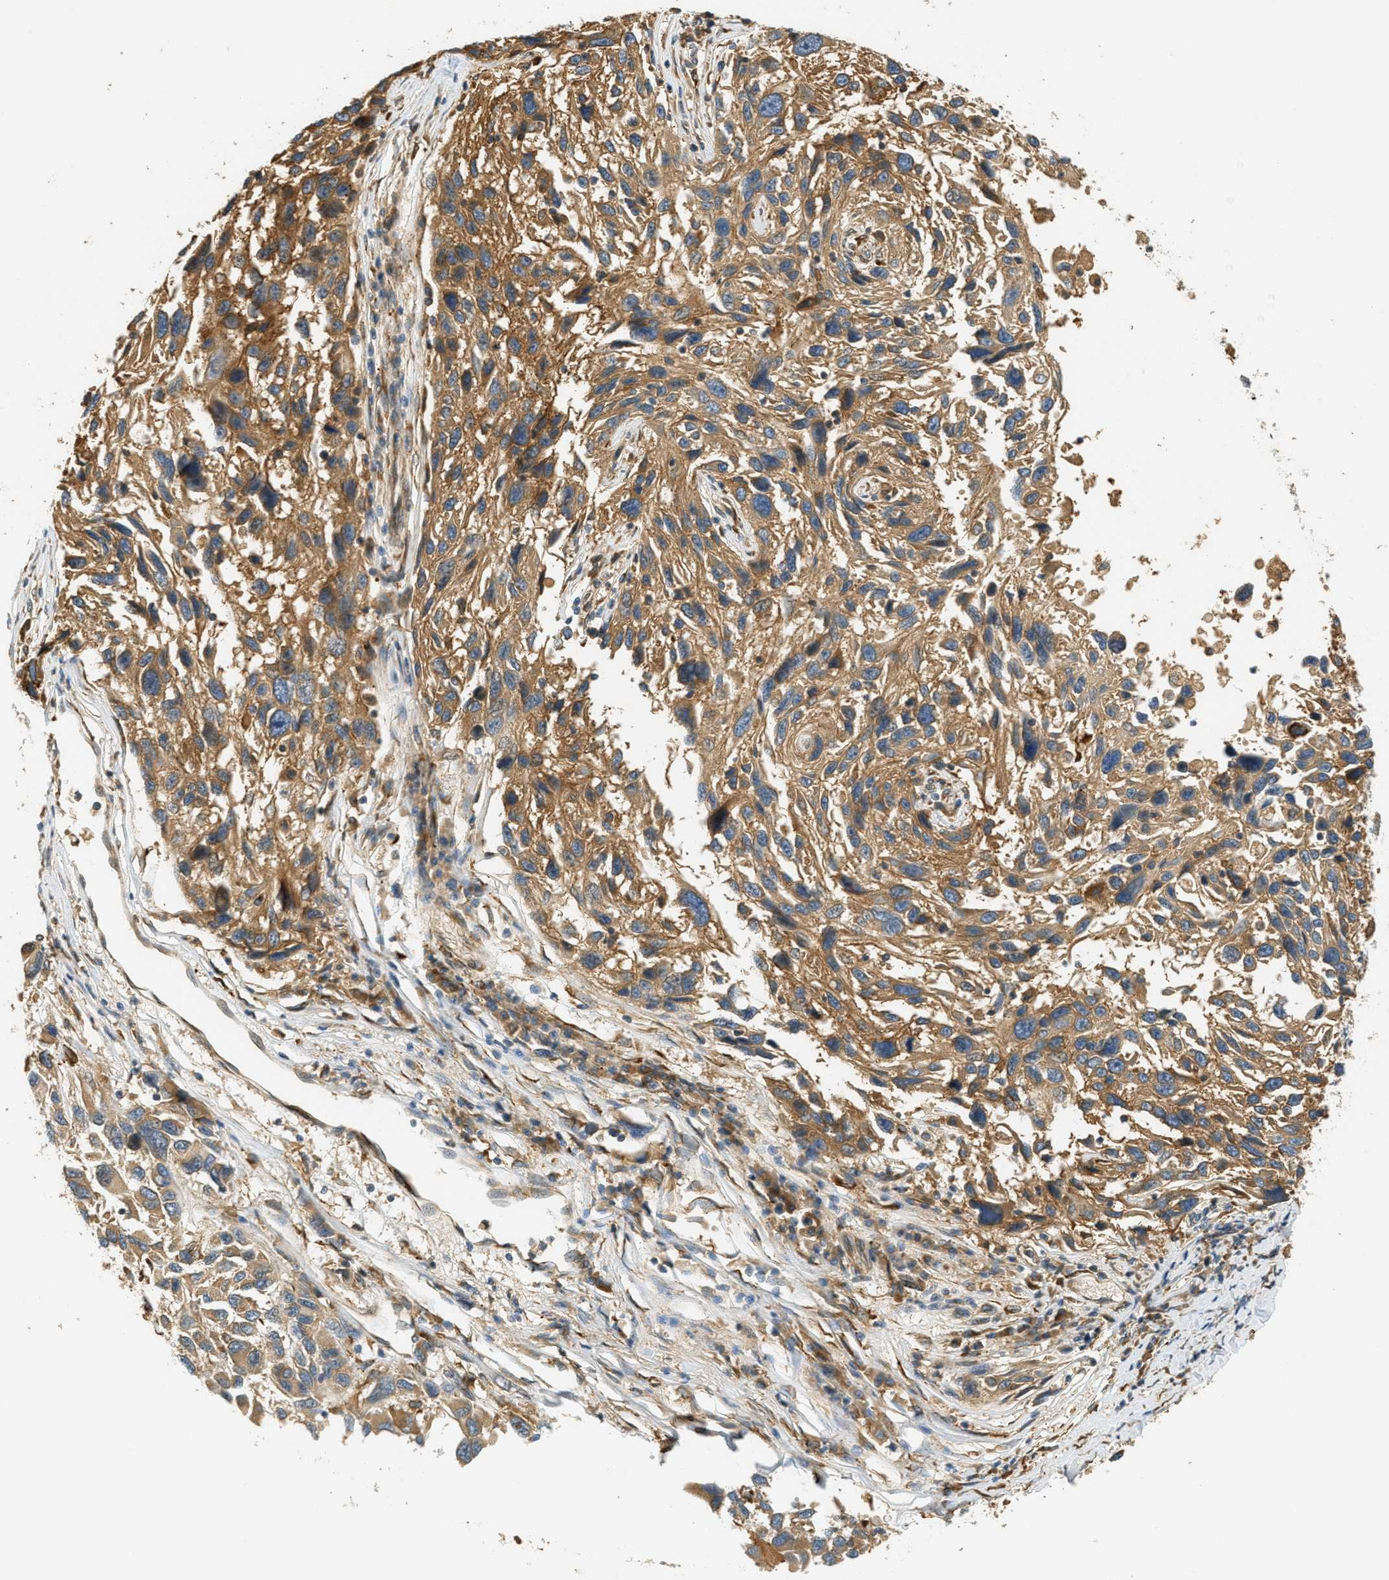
{"staining": {"intensity": "moderate", "quantity": "25%-75%", "location": "cytoplasmic/membranous"}, "tissue": "melanoma", "cell_type": "Tumor cells", "image_type": "cancer", "snomed": [{"axis": "morphology", "description": "Malignant melanoma, NOS"}, {"axis": "topography", "description": "Skin"}], "caption": "Protein staining exhibits moderate cytoplasmic/membranous positivity in approximately 25%-75% of tumor cells in malignant melanoma. (DAB (3,3'-diaminobenzidine) = brown stain, brightfield microscopy at high magnification).", "gene": "PDK1", "patient": {"sex": "male", "age": 53}}